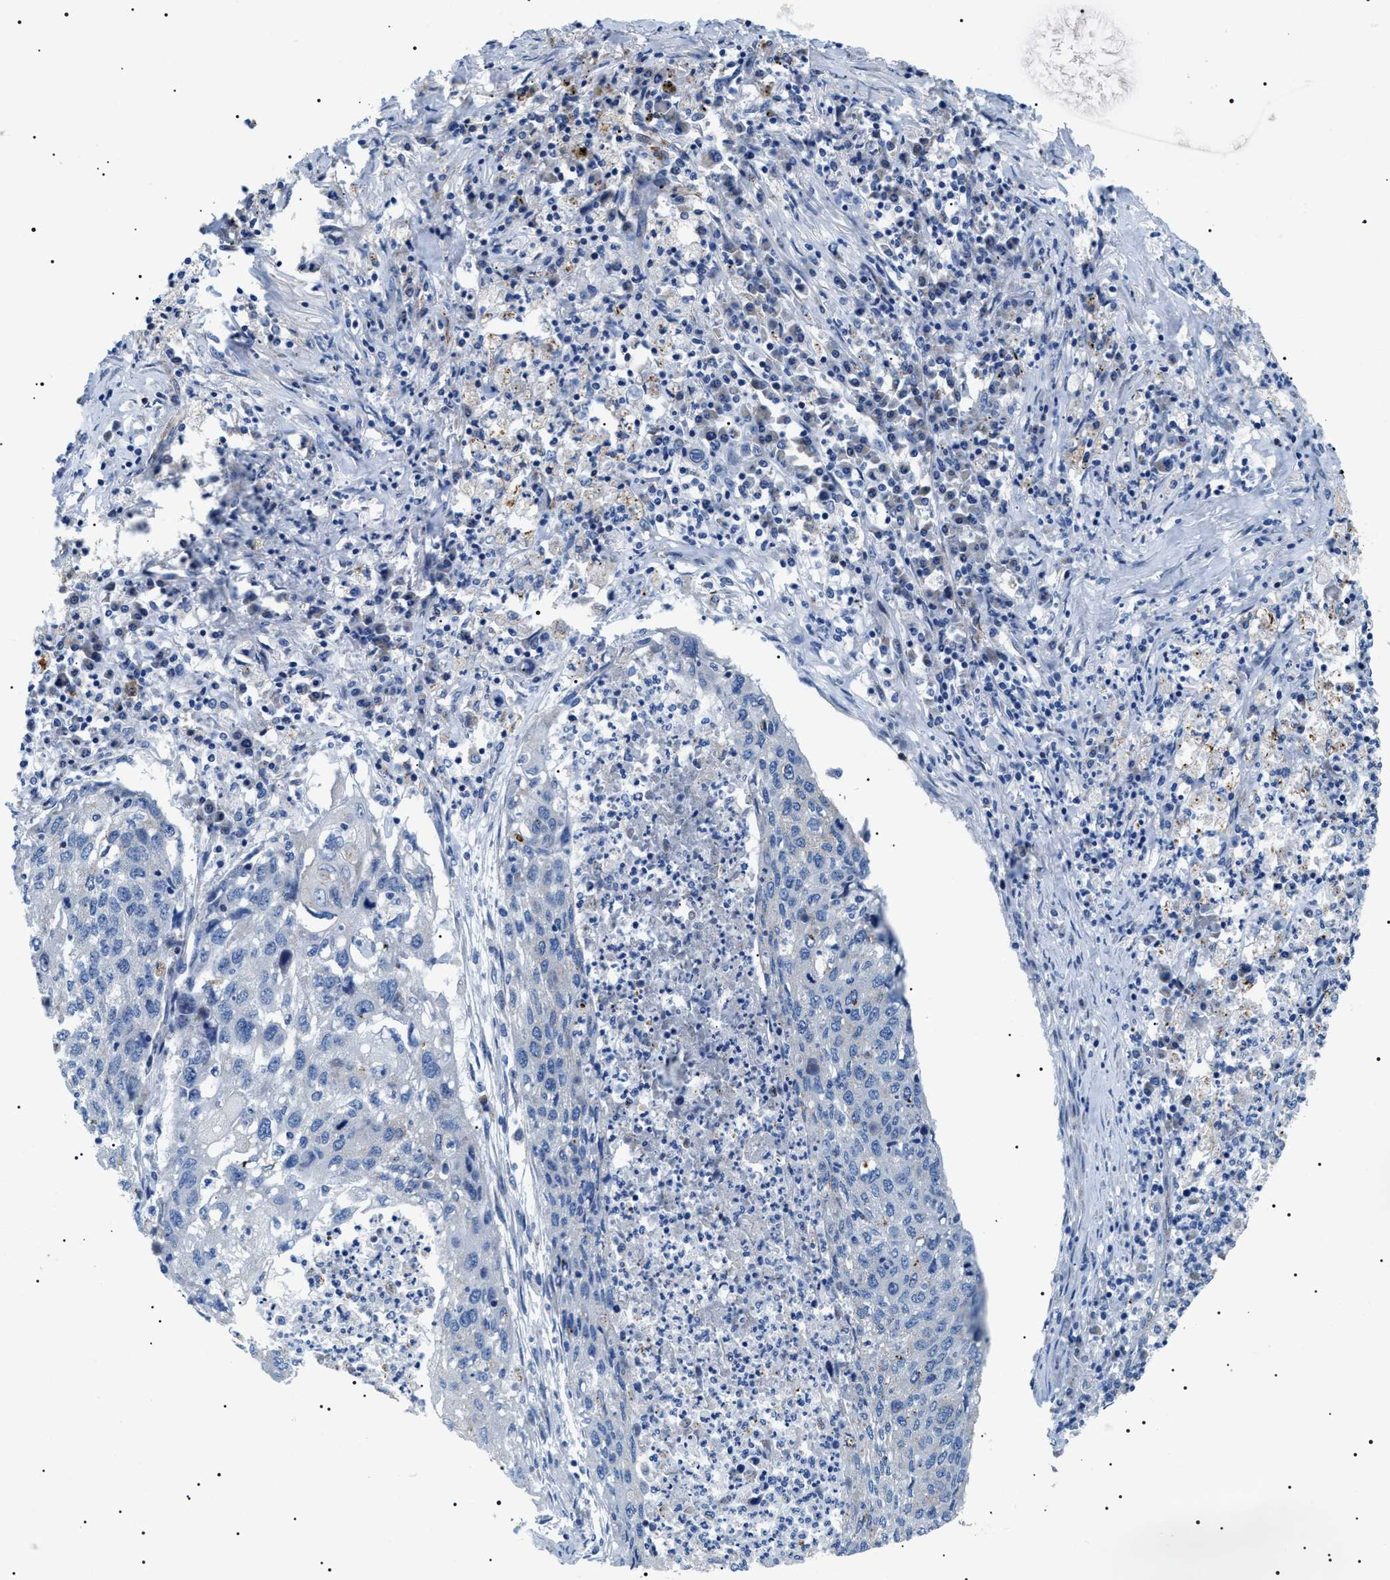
{"staining": {"intensity": "weak", "quantity": "<25%", "location": "cytoplasmic/membranous"}, "tissue": "lung cancer", "cell_type": "Tumor cells", "image_type": "cancer", "snomed": [{"axis": "morphology", "description": "Squamous cell carcinoma, NOS"}, {"axis": "topography", "description": "Lung"}], "caption": "A micrograph of lung cancer stained for a protein demonstrates no brown staining in tumor cells.", "gene": "TMEM222", "patient": {"sex": "female", "age": 63}}